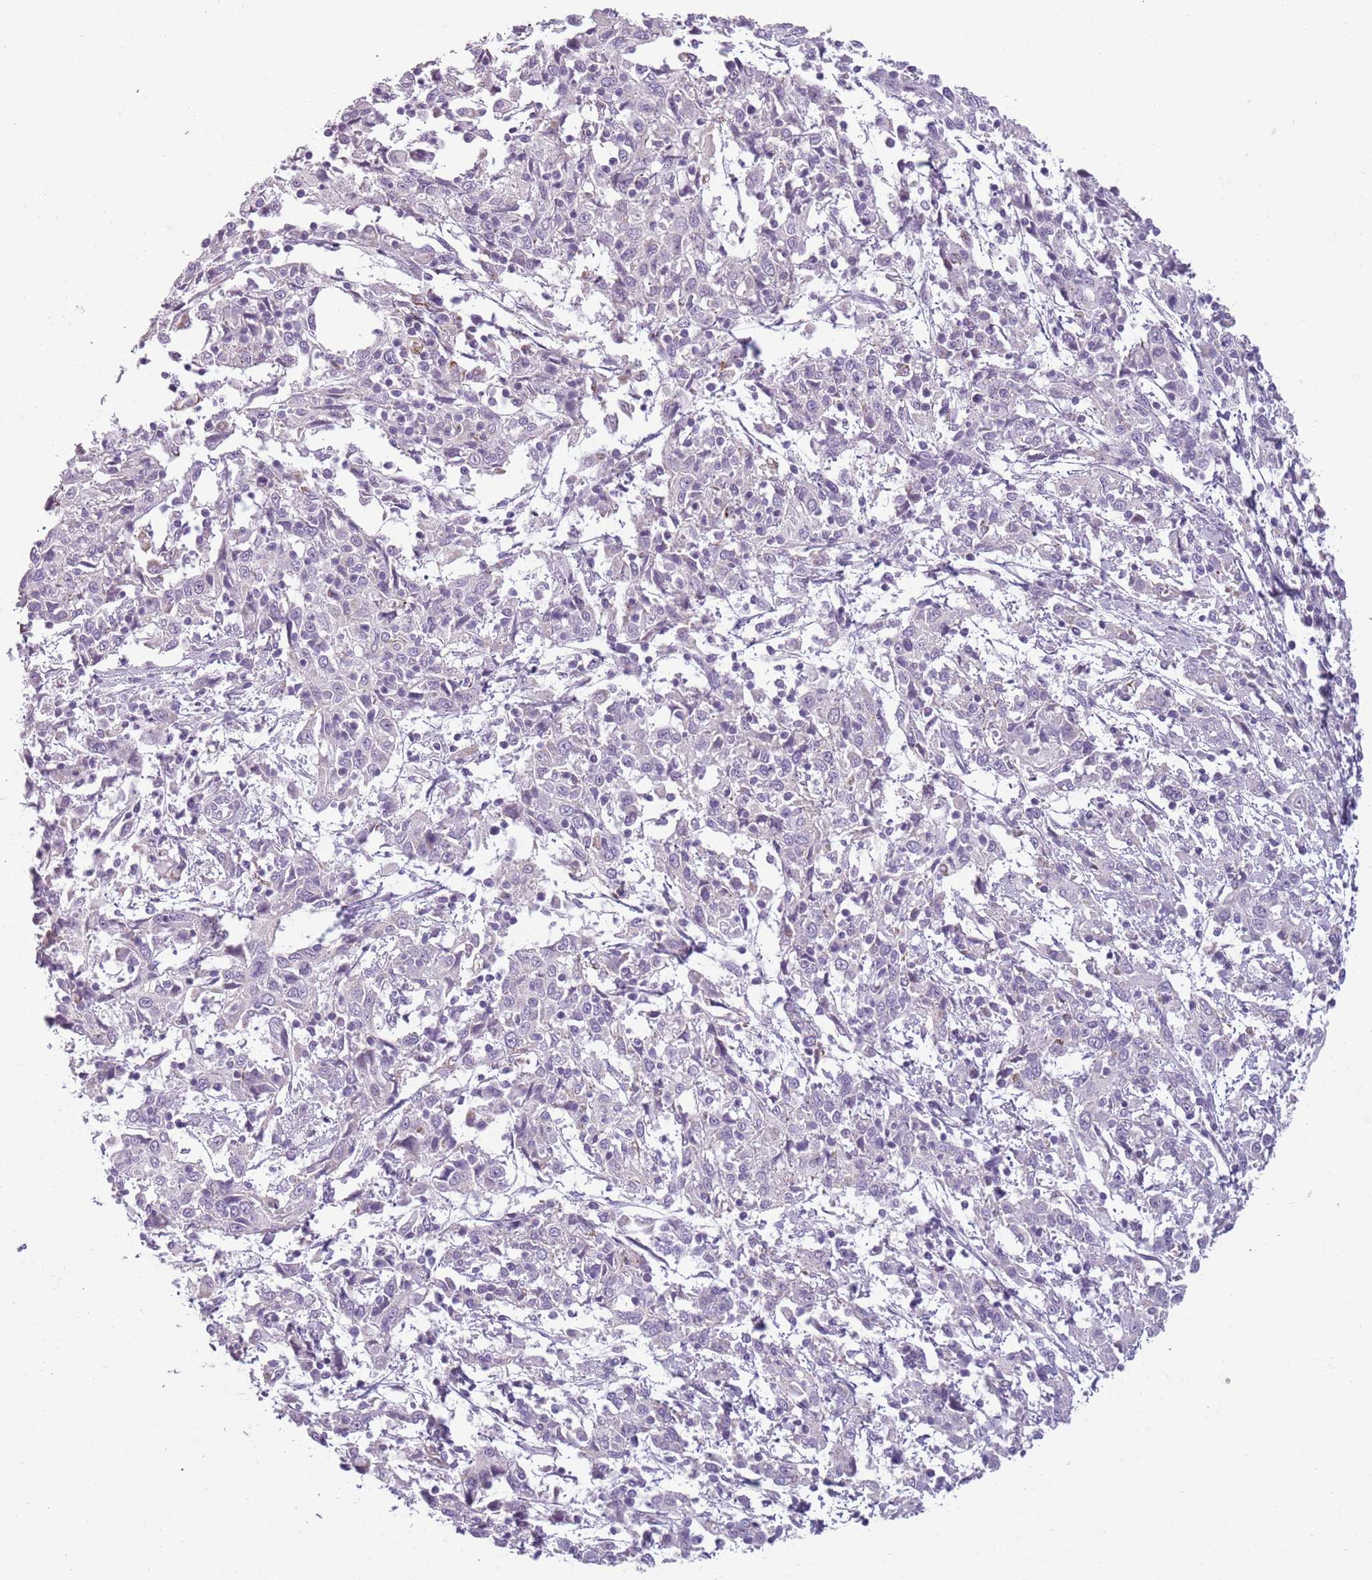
{"staining": {"intensity": "negative", "quantity": "none", "location": "none"}, "tissue": "cervical cancer", "cell_type": "Tumor cells", "image_type": "cancer", "snomed": [{"axis": "morphology", "description": "Squamous cell carcinoma, NOS"}, {"axis": "topography", "description": "Cervix"}], "caption": "DAB immunohistochemical staining of squamous cell carcinoma (cervical) displays no significant positivity in tumor cells.", "gene": "MEGF8", "patient": {"sex": "female", "age": 46}}